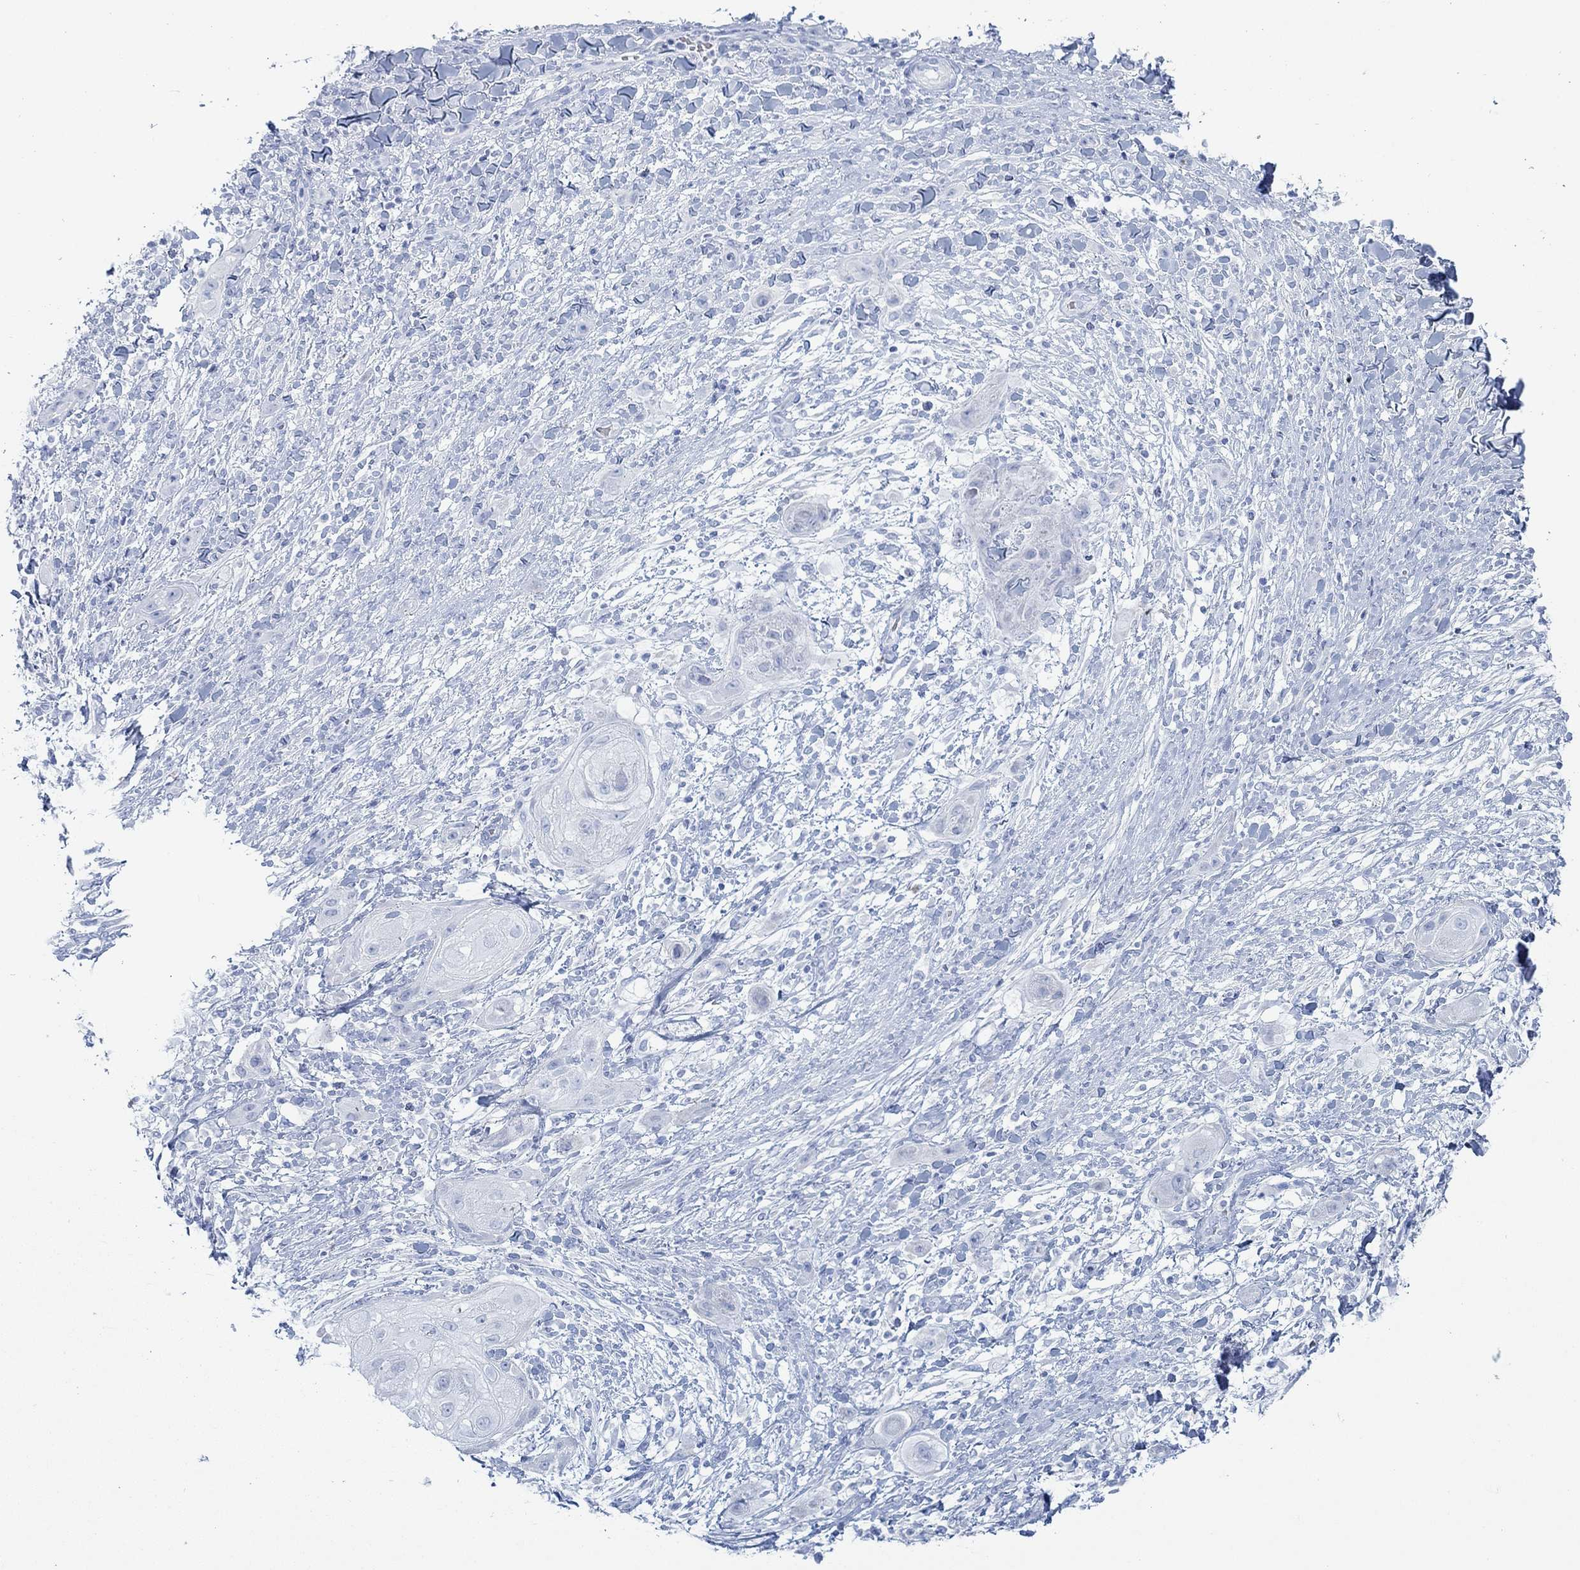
{"staining": {"intensity": "negative", "quantity": "none", "location": "none"}, "tissue": "skin cancer", "cell_type": "Tumor cells", "image_type": "cancer", "snomed": [{"axis": "morphology", "description": "Squamous cell carcinoma, NOS"}, {"axis": "topography", "description": "Skin"}], "caption": "An immunohistochemistry (IHC) histopathology image of skin cancer (squamous cell carcinoma) is shown. There is no staining in tumor cells of skin cancer (squamous cell carcinoma). Nuclei are stained in blue.", "gene": "GLOD5", "patient": {"sex": "male", "age": 62}}